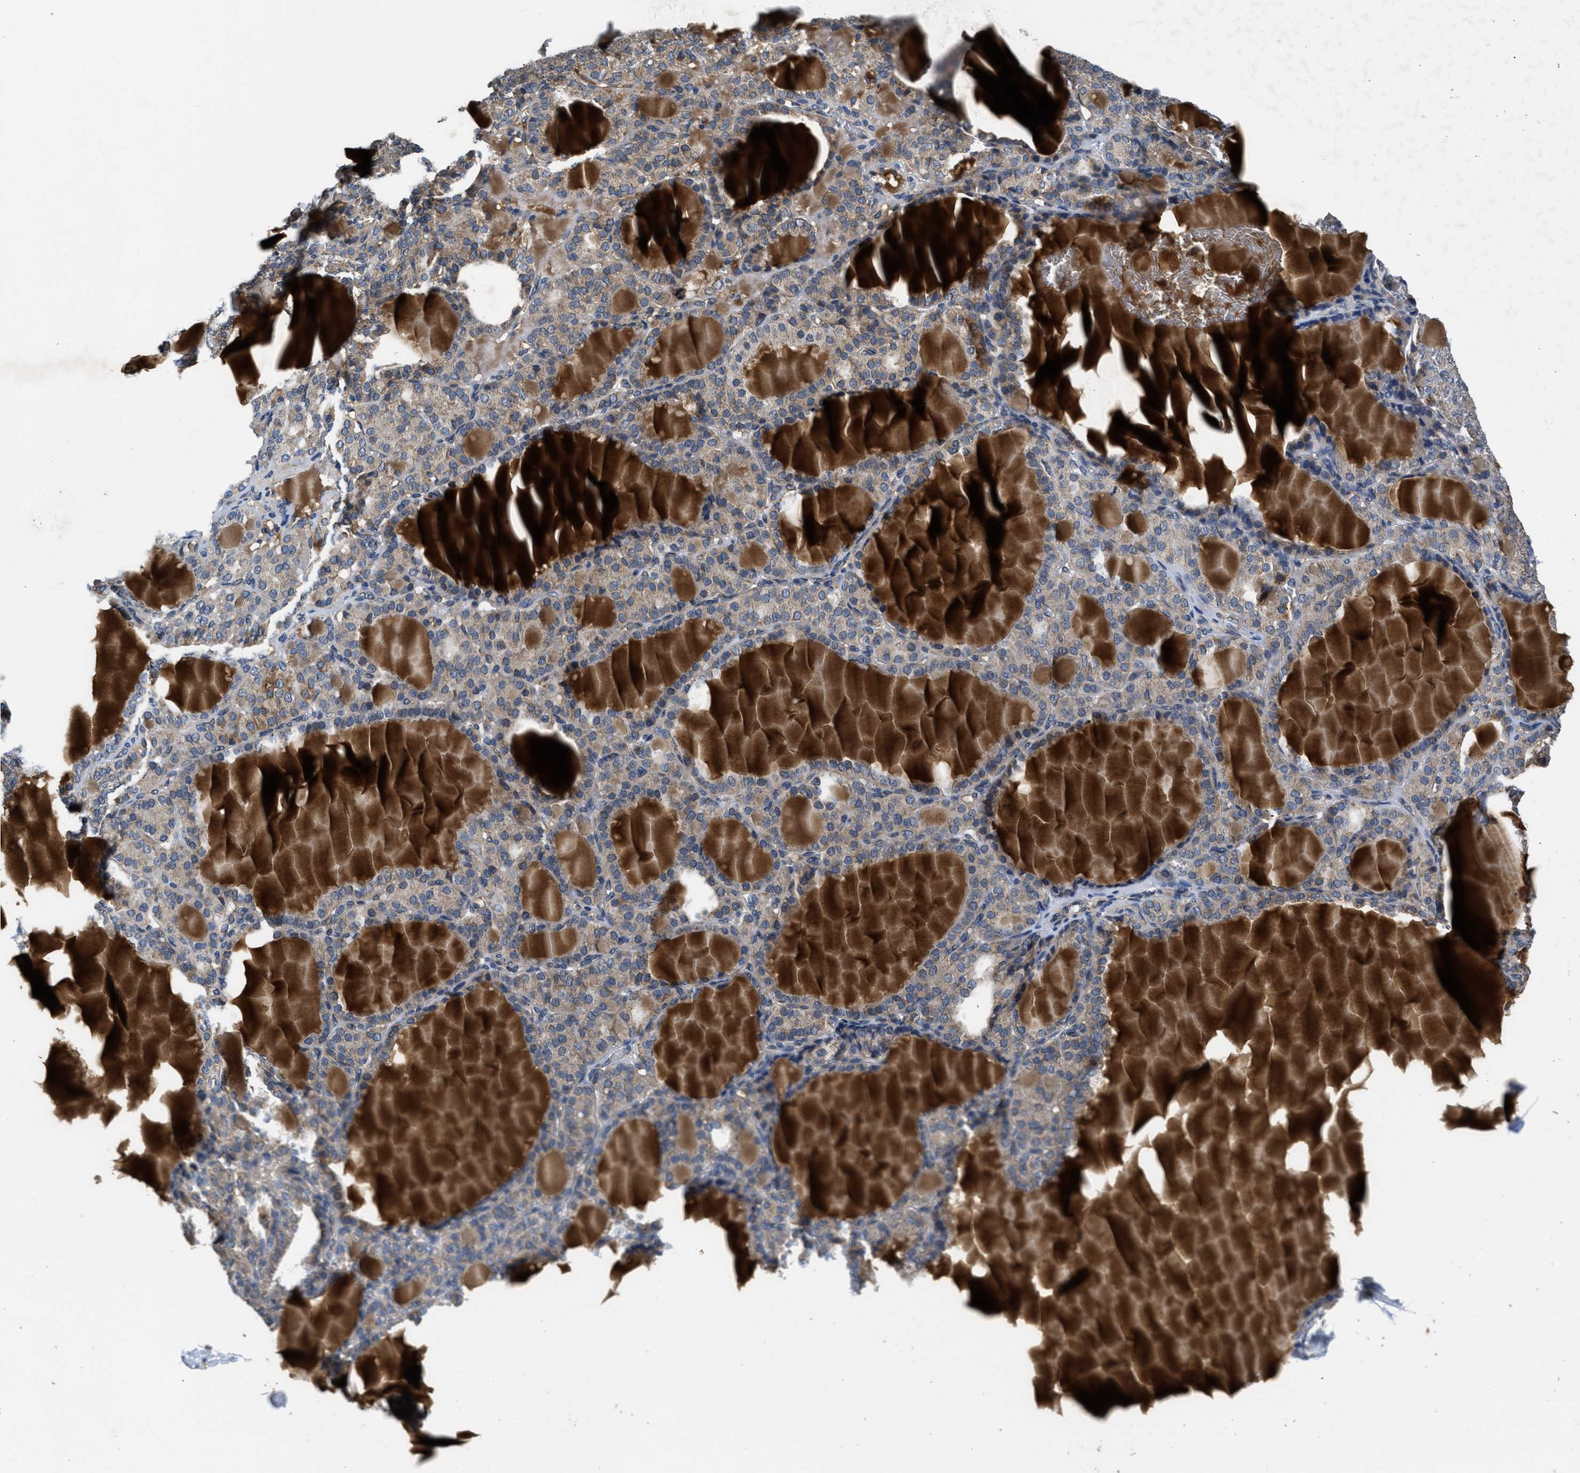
{"staining": {"intensity": "moderate", "quantity": "25%-75%", "location": "cytoplasmic/membranous"}, "tissue": "thyroid gland", "cell_type": "Glandular cells", "image_type": "normal", "snomed": [{"axis": "morphology", "description": "Normal tissue, NOS"}, {"axis": "topography", "description": "Thyroid gland"}], "caption": "The photomicrograph displays immunohistochemical staining of unremarkable thyroid gland. There is moderate cytoplasmic/membranous staining is appreciated in approximately 25%-75% of glandular cells. (IHC, brightfield microscopy, high magnification).", "gene": "GALK1", "patient": {"sex": "female", "age": 28}}